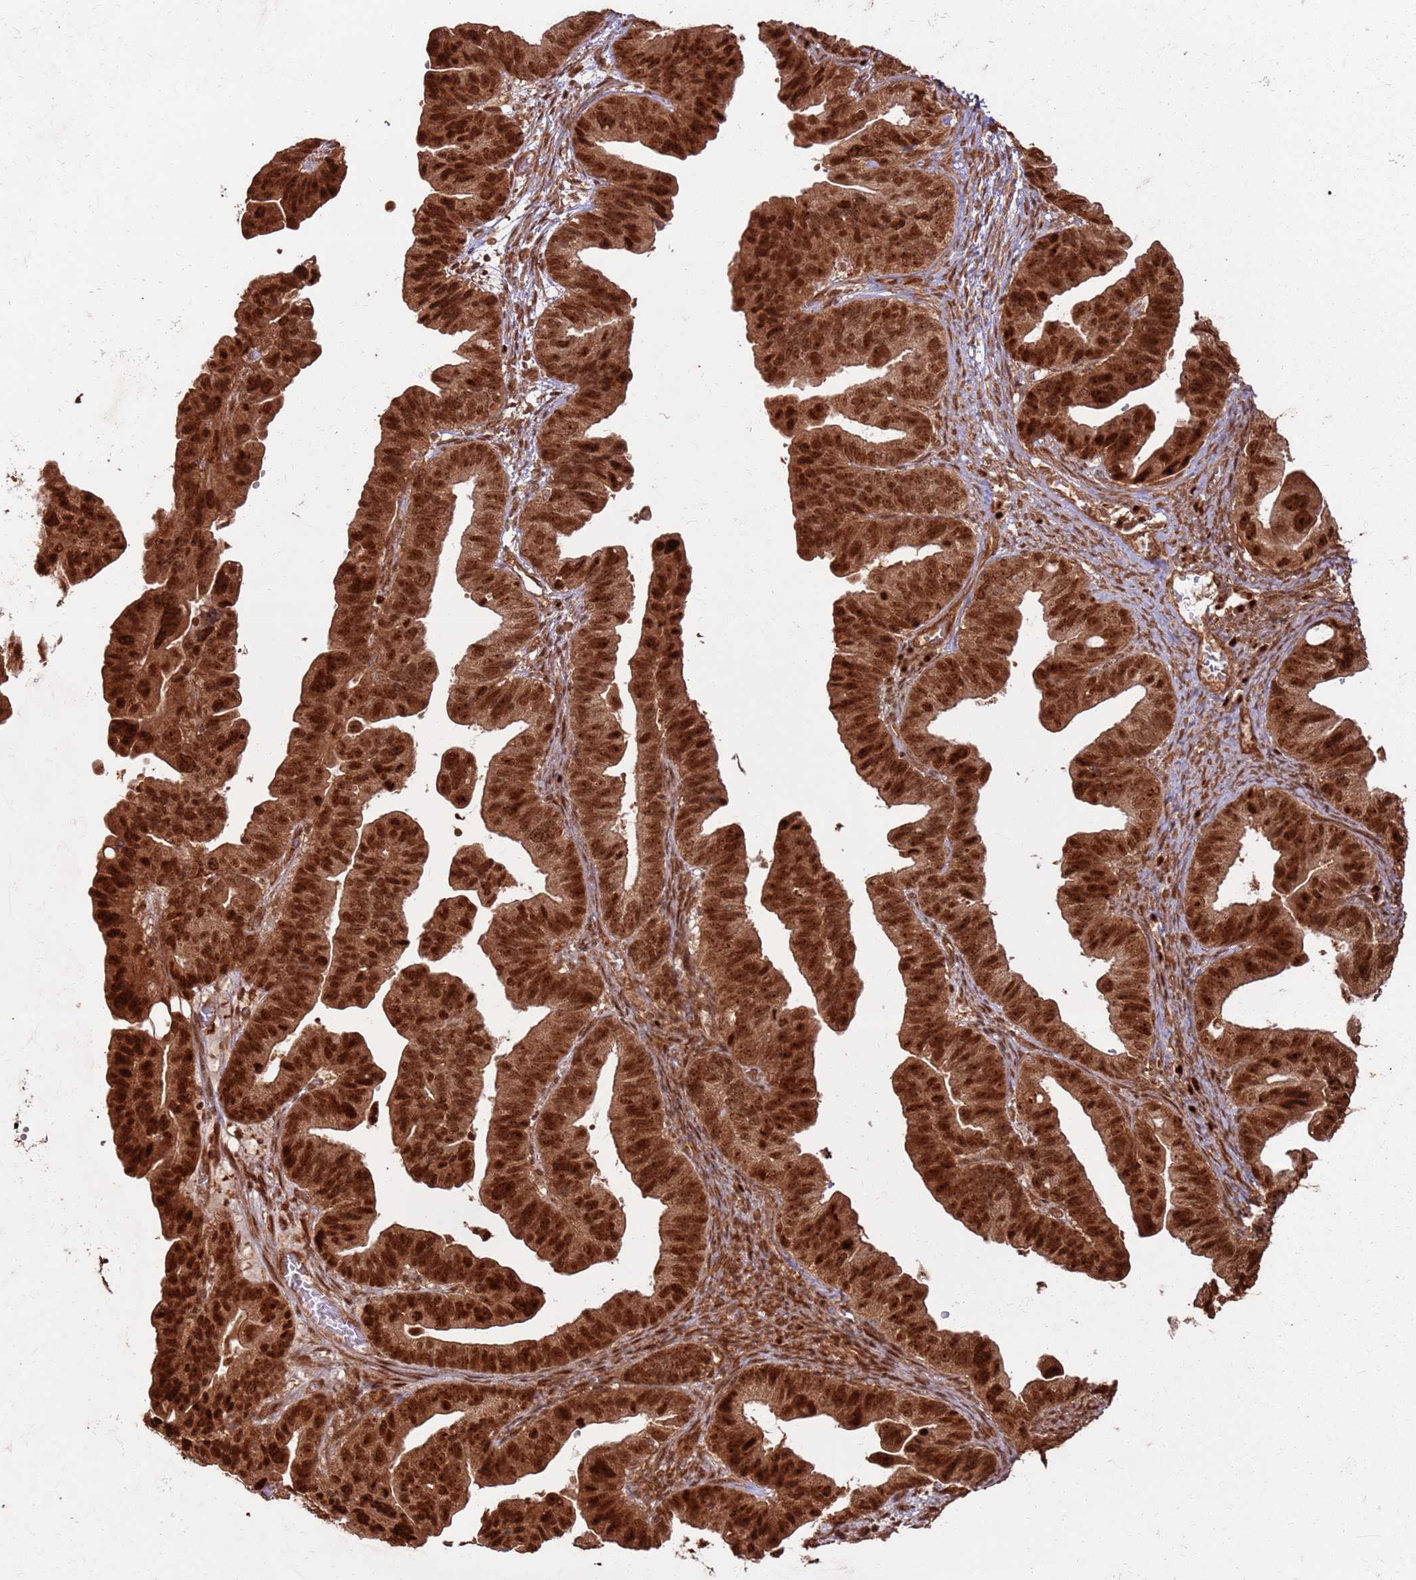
{"staining": {"intensity": "strong", "quantity": ">75%", "location": "cytoplasmic/membranous,nuclear"}, "tissue": "ovarian cancer", "cell_type": "Tumor cells", "image_type": "cancer", "snomed": [{"axis": "morphology", "description": "Cystadenocarcinoma, serous, NOS"}, {"axis": "topography", "description": "Ovary"}], "caption": "IHC of human ovarian cancer demonstrates high levels of strong cytoplasmic/membranous and nuclear positivity in approximately >75% of tumor cells.", "gene": "TBC1D13", "patient": {"sex": "female", "age": 56}}